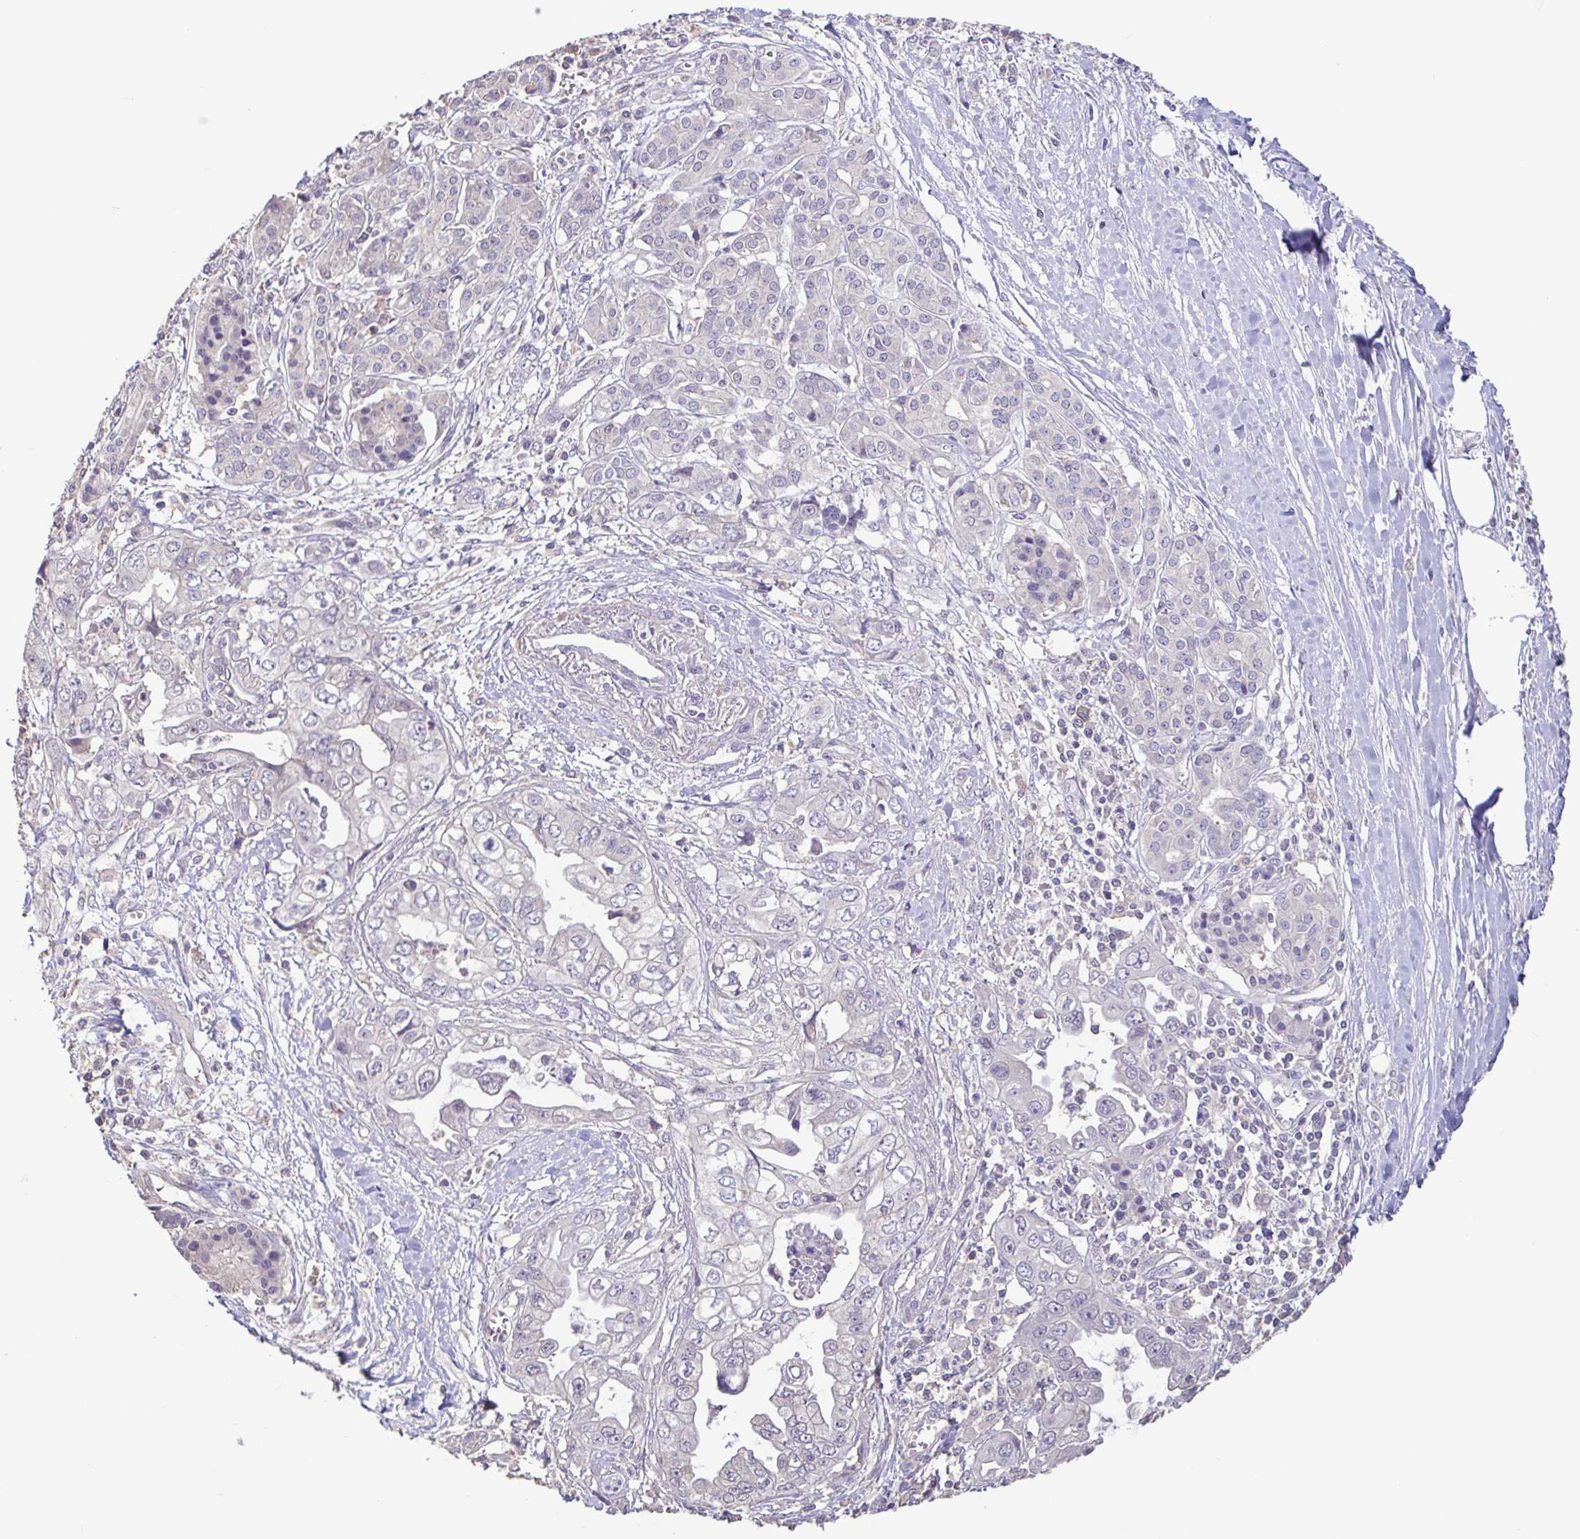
{"staining": {"intensity": "negative", "quantity": "none", "location": "none"}, "tissue": "pancreatic cancer", "cell_type": "Tumor cells", "image_type": "cancer", "snomed": [{"axis": "morphology", "description": "Adenocarcinoma, NOS"}, {"axis": "topography", "description": "Pancreas"}], "caption": "Micrograph shows no significant protein staining in tumor cells of adenocarcinoma (pancreatic).", "gene": "ACTRT2", "patient": {"sex": "male", "age": 68}}